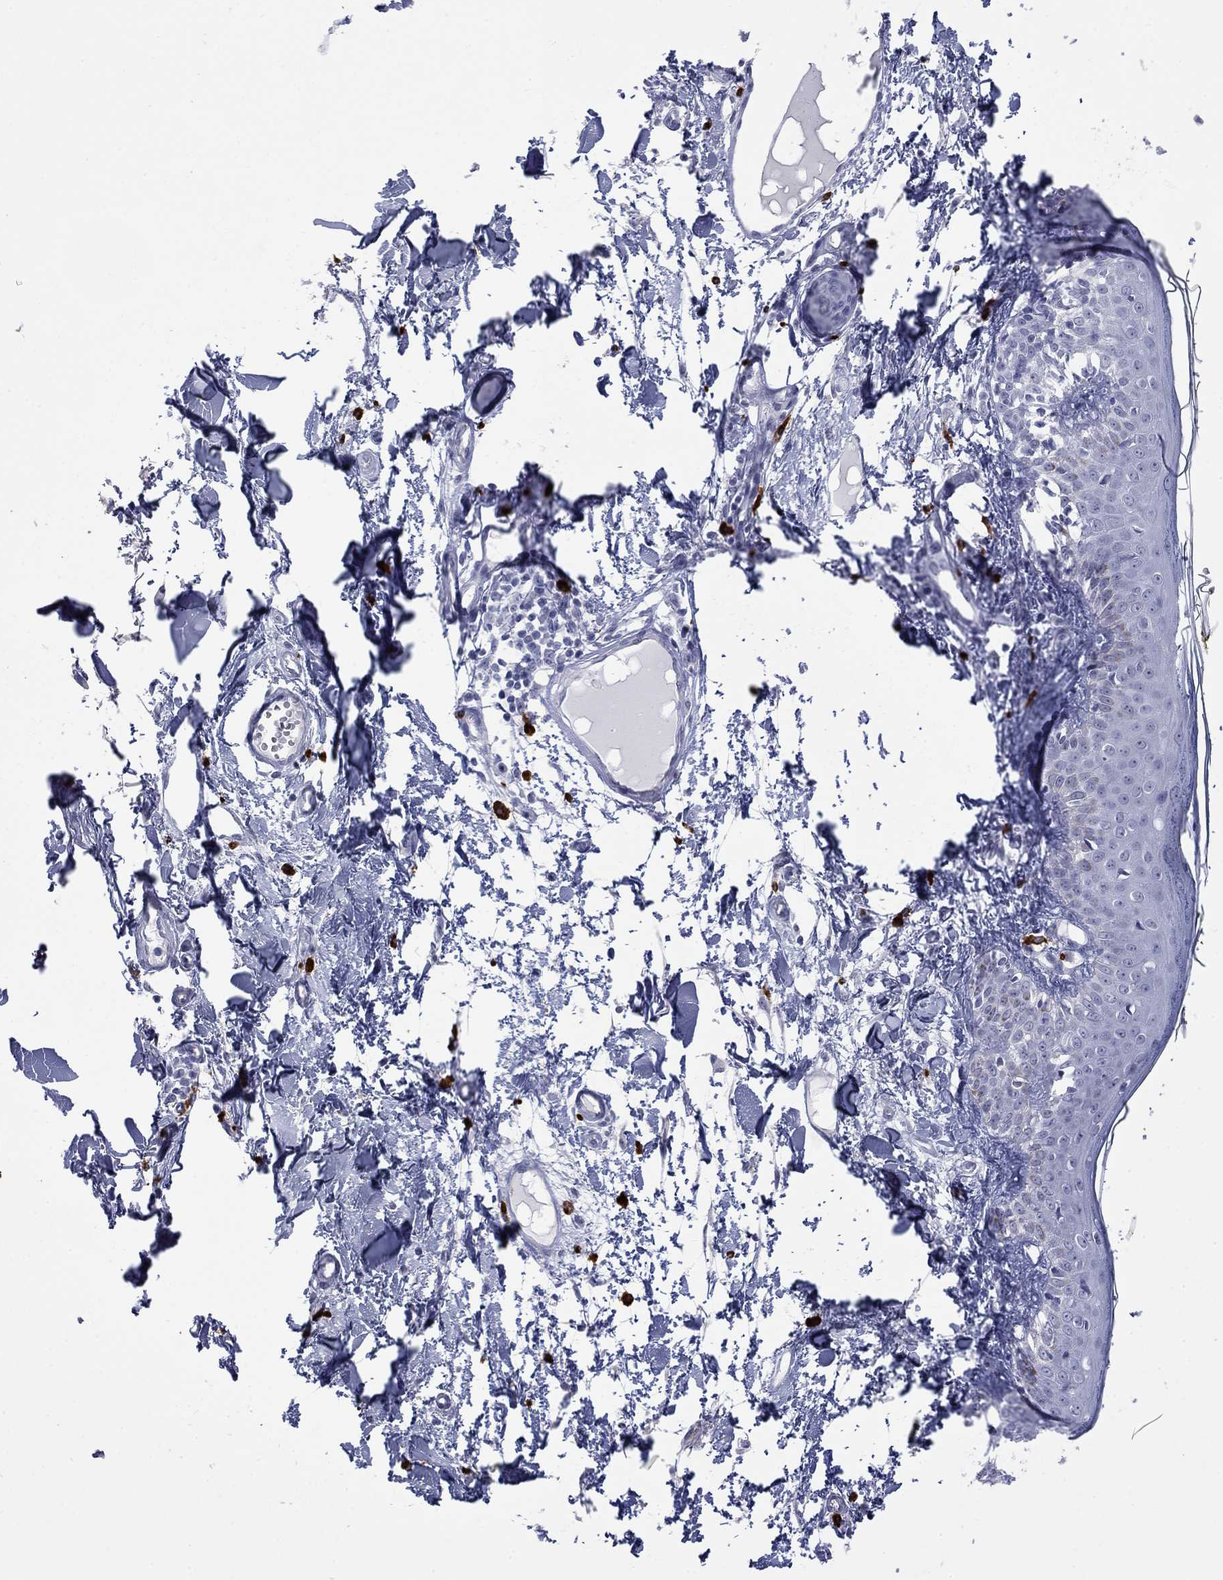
{"staining": {"intensity": "negative", "quantity": "none", "location": "none"}, "tissue": "skin", "cell_type": "Fibroblasts", "image_type": "normal", "snomed": [{"axis": "morphology", "description": "Normal tissue, NOS"}, {"axis": "topography", "description": "Skin"}], "caption": "A high-resolution photomicrograph shows immunohistochemistry staining of normal skin, which displays no significant expression in fibroblasts.", "gene": "ECEL1", "patient": {"sex": "male", "age": 76}}